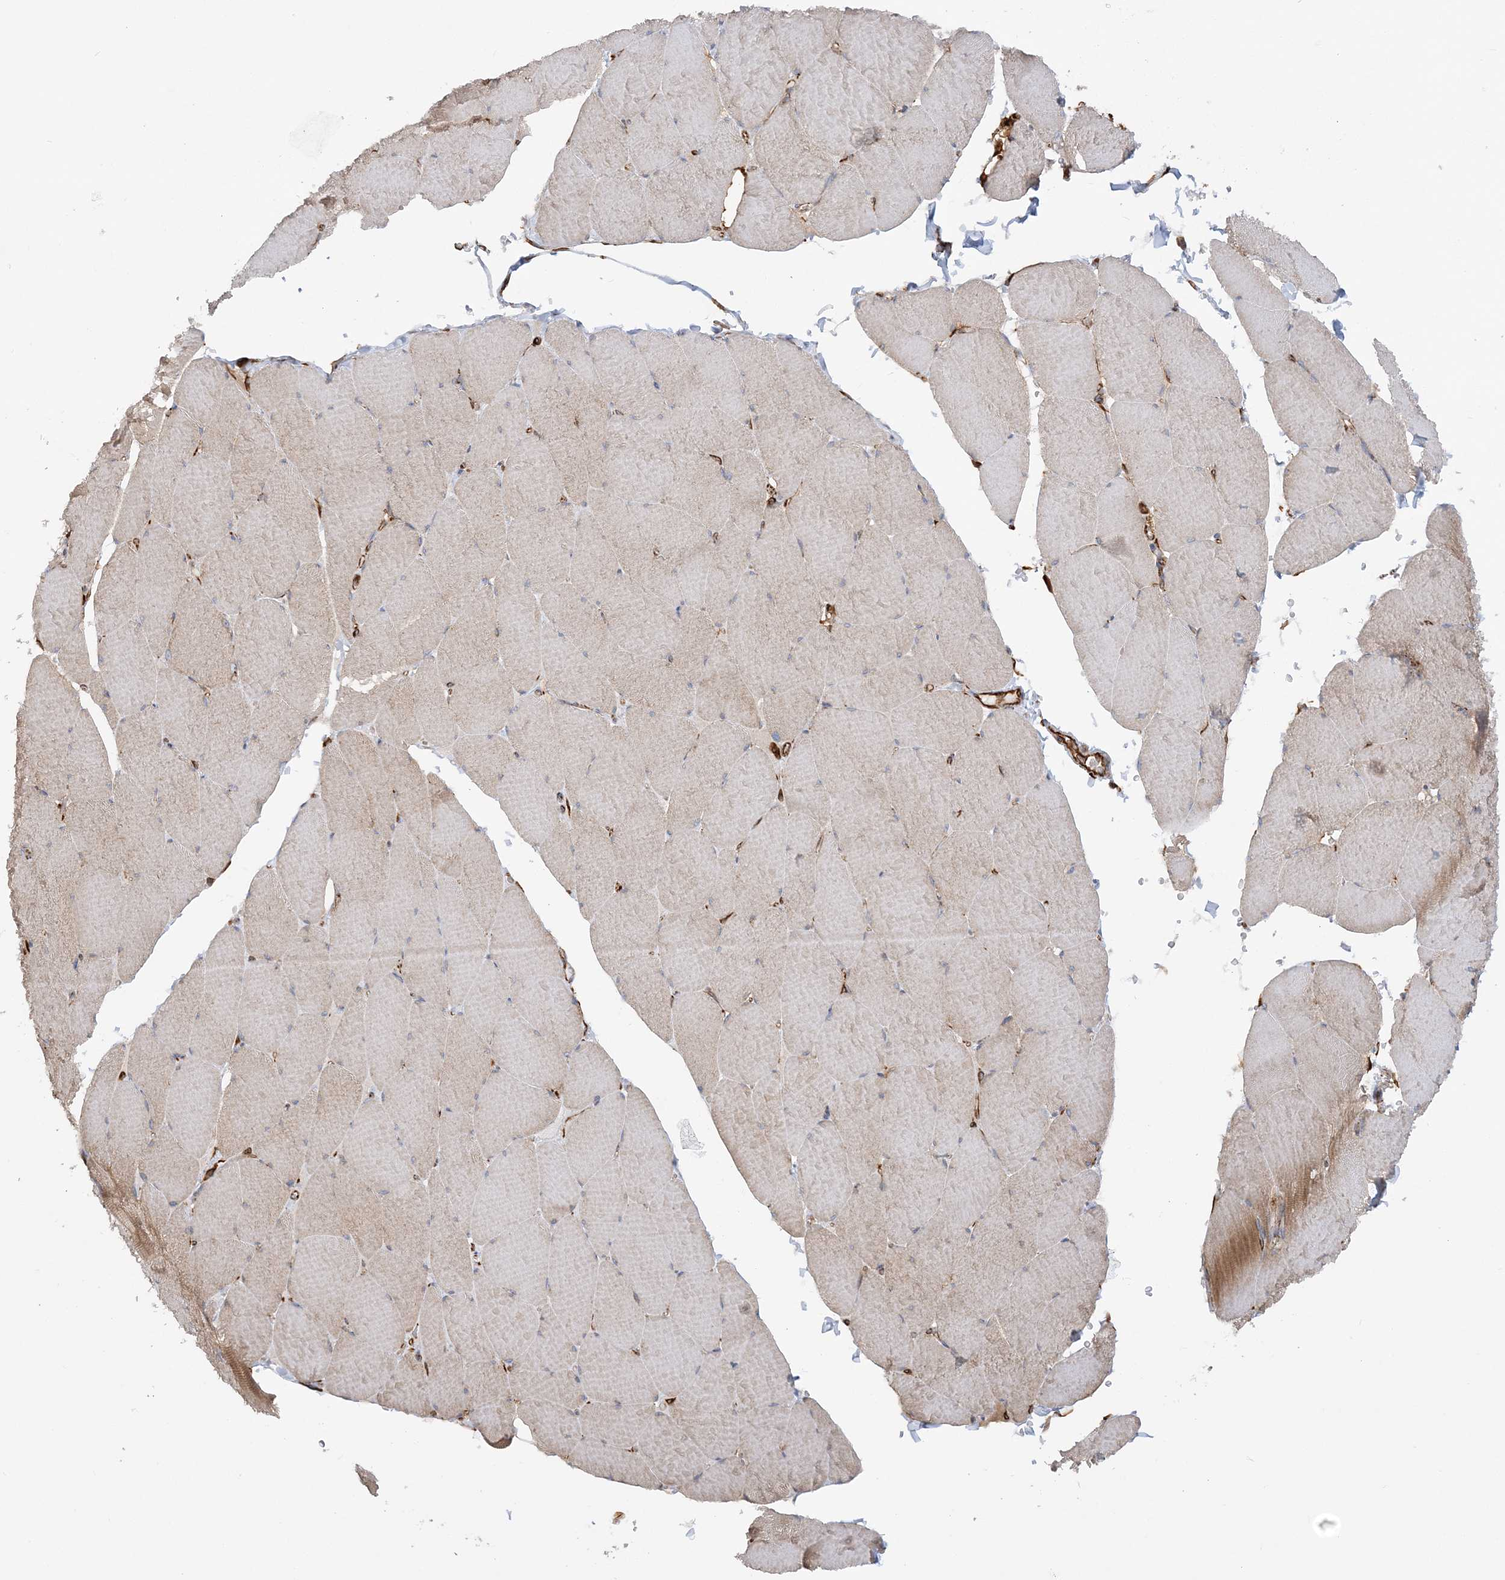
{"staining": {"intensity": "moderate", "quantity": "25%-75%", "location": "cytoplasmic/membranous"}, "tissue": "skeletal muscle", "cell_type": "Myocytes", "image_type": "normal", "snomed": [{"axis": "morphology", "description": "Normal tissue, NOS"}, {"axis": "topography", "description": "Skeletal muscle"}, {"axis": "topography", "description": "Head-Neck"}], "caption": "Myocytes show moderate cytoplasmic/membranous positivity in about 25%-75% of cells in normal skeletal muscle.", "gene": "SCLT1", "patient": {"sex": "male", "age": 66}}